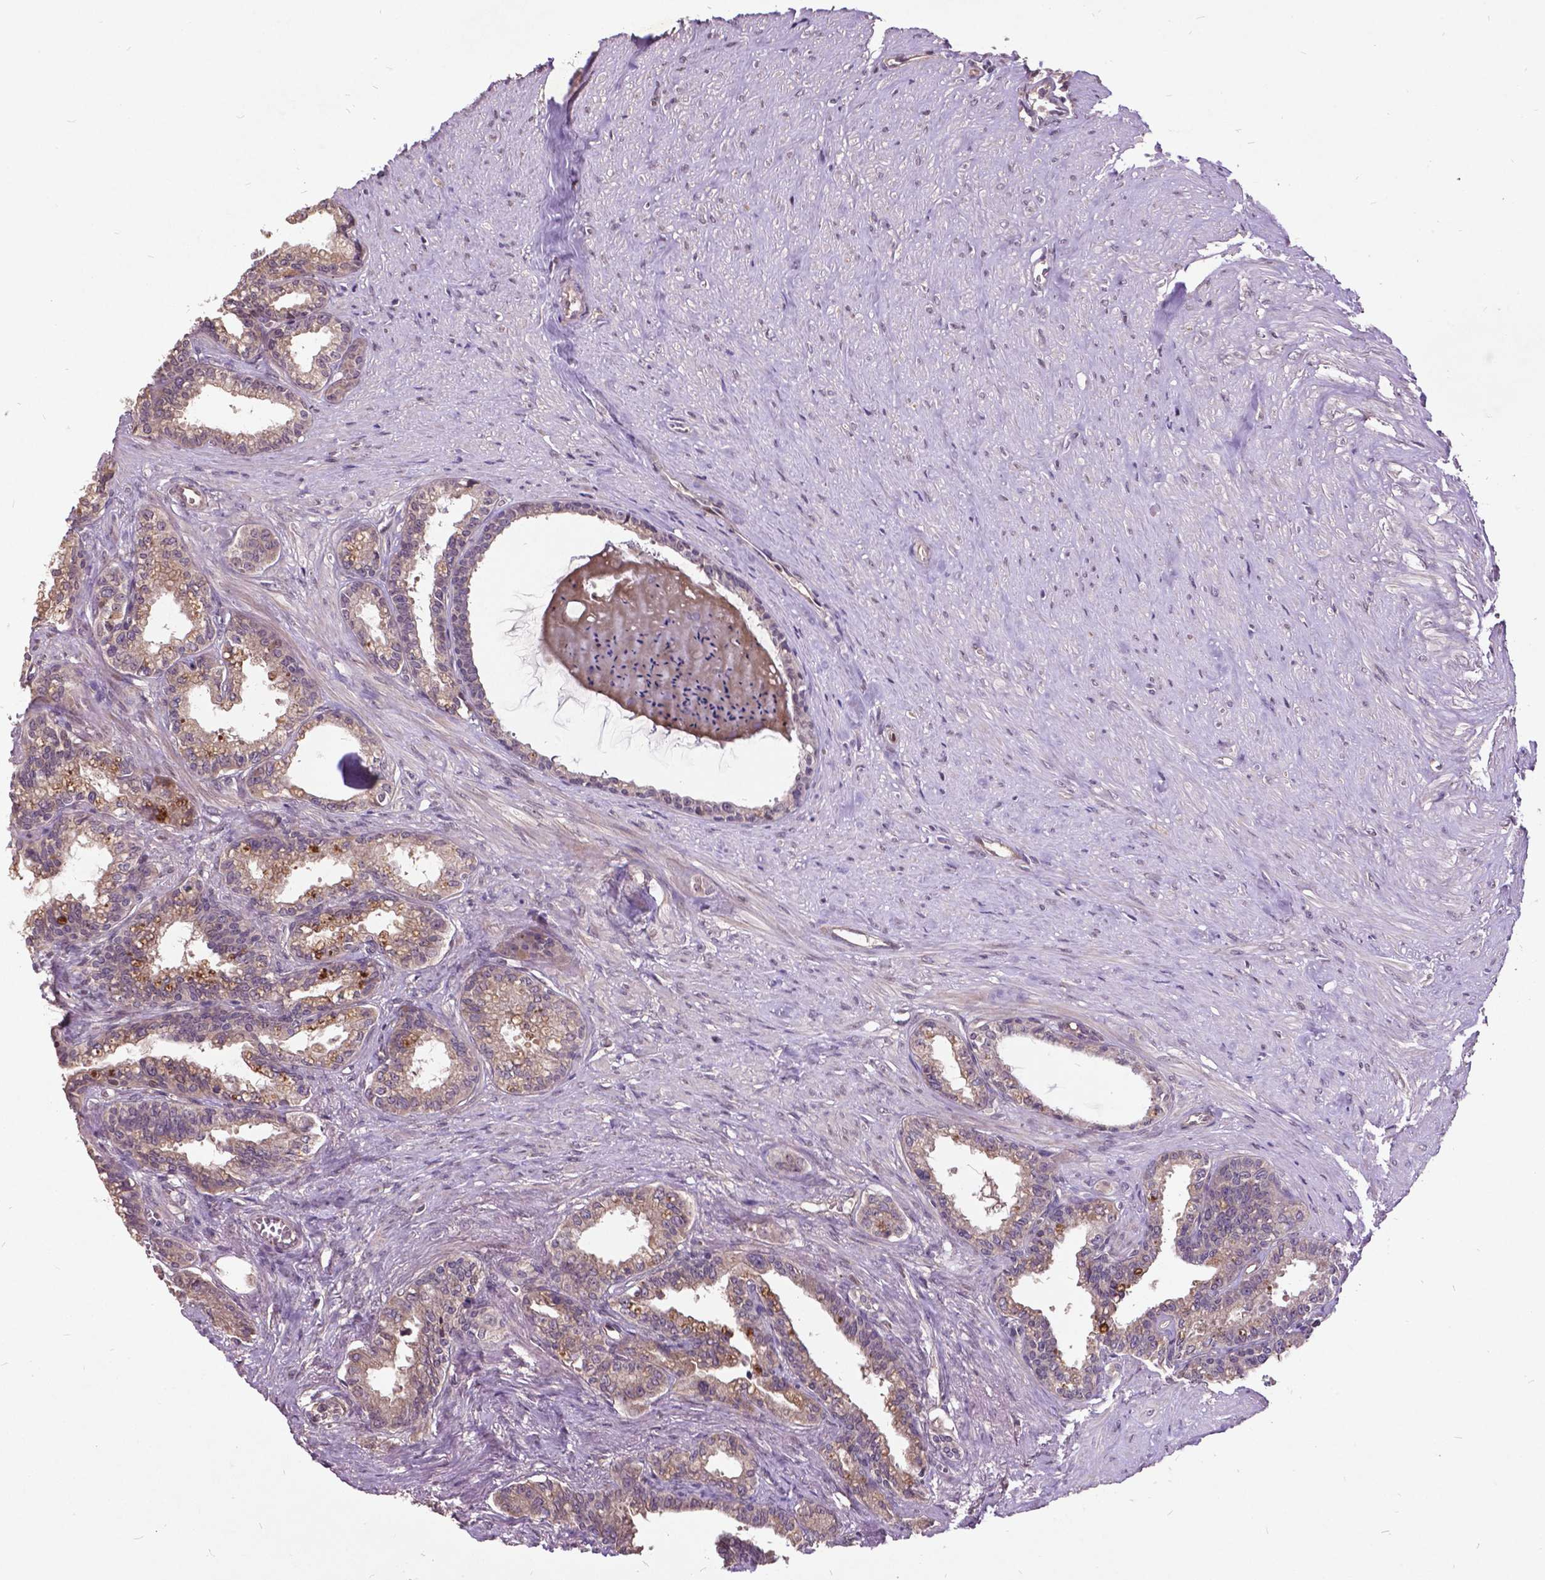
{"staining": {"intensity": "weak", "quantity": "25%-75%", "location": "cytoplasmic/membranous"}, "tissue": "seminal vesicle", "cell_type": "Glandular cells", "image_type": "normal", "snomed": [{"axis": "morphology", "description": "Normal tissue, NOS"}, {"axis": "morphology", "description": "Urothelial carcinoma, NOS"}, {"axis": "topography", "description": "Urinary bladder"}, {"axis": "topography", "description": "Seminal veicle"}], "caption": "Seminal vesicle stained with a brown dye exhibits weak cytoplasmic/membranous positive expression in about 25%-75% of glandular cells.", "gene": "AP1S3", "patient": {"sex": "male", "age": 76}}